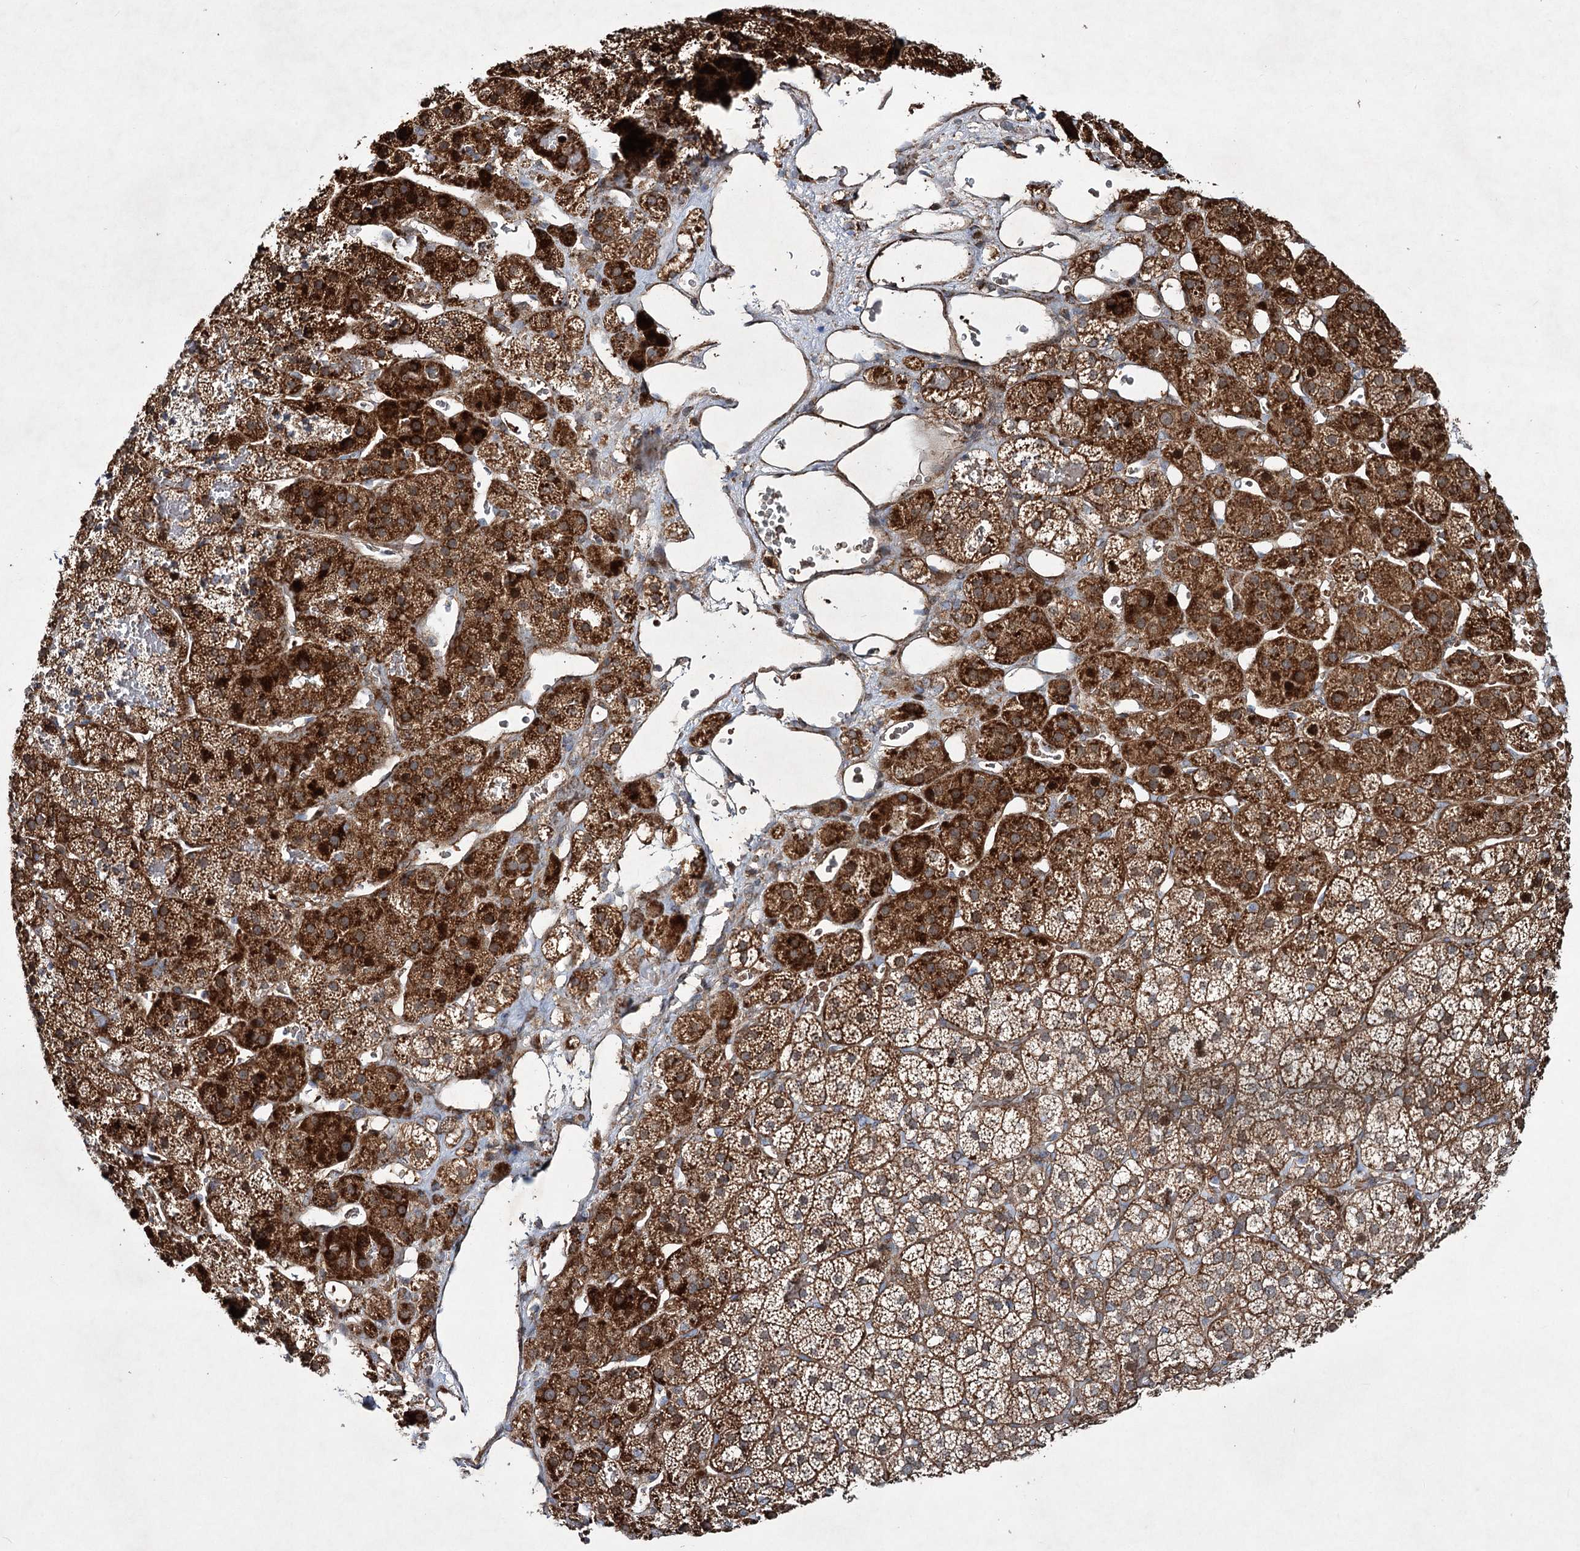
{"staining": {"intensity": "strong", "quantity": "25%-75%", "location": "cytoplasmic/membranous"}, "tissue": "adrenal gland", "cell_type": "Glandular cells", "image_type": "normal", "snomed": [{"axis": "morphology", "description": "Normal tissue, NOS"}, {"axis": "topography", "description": "Adrenal gland"}], "caption": "Immunohistochemical staining of benign adrenal gland reveals strong cytoplasmic/membranous protein positivity in approximately 25%-75% of glandular cells.", "gene": "SERINC5", "patient": {"sex": "female", "age": 44}}